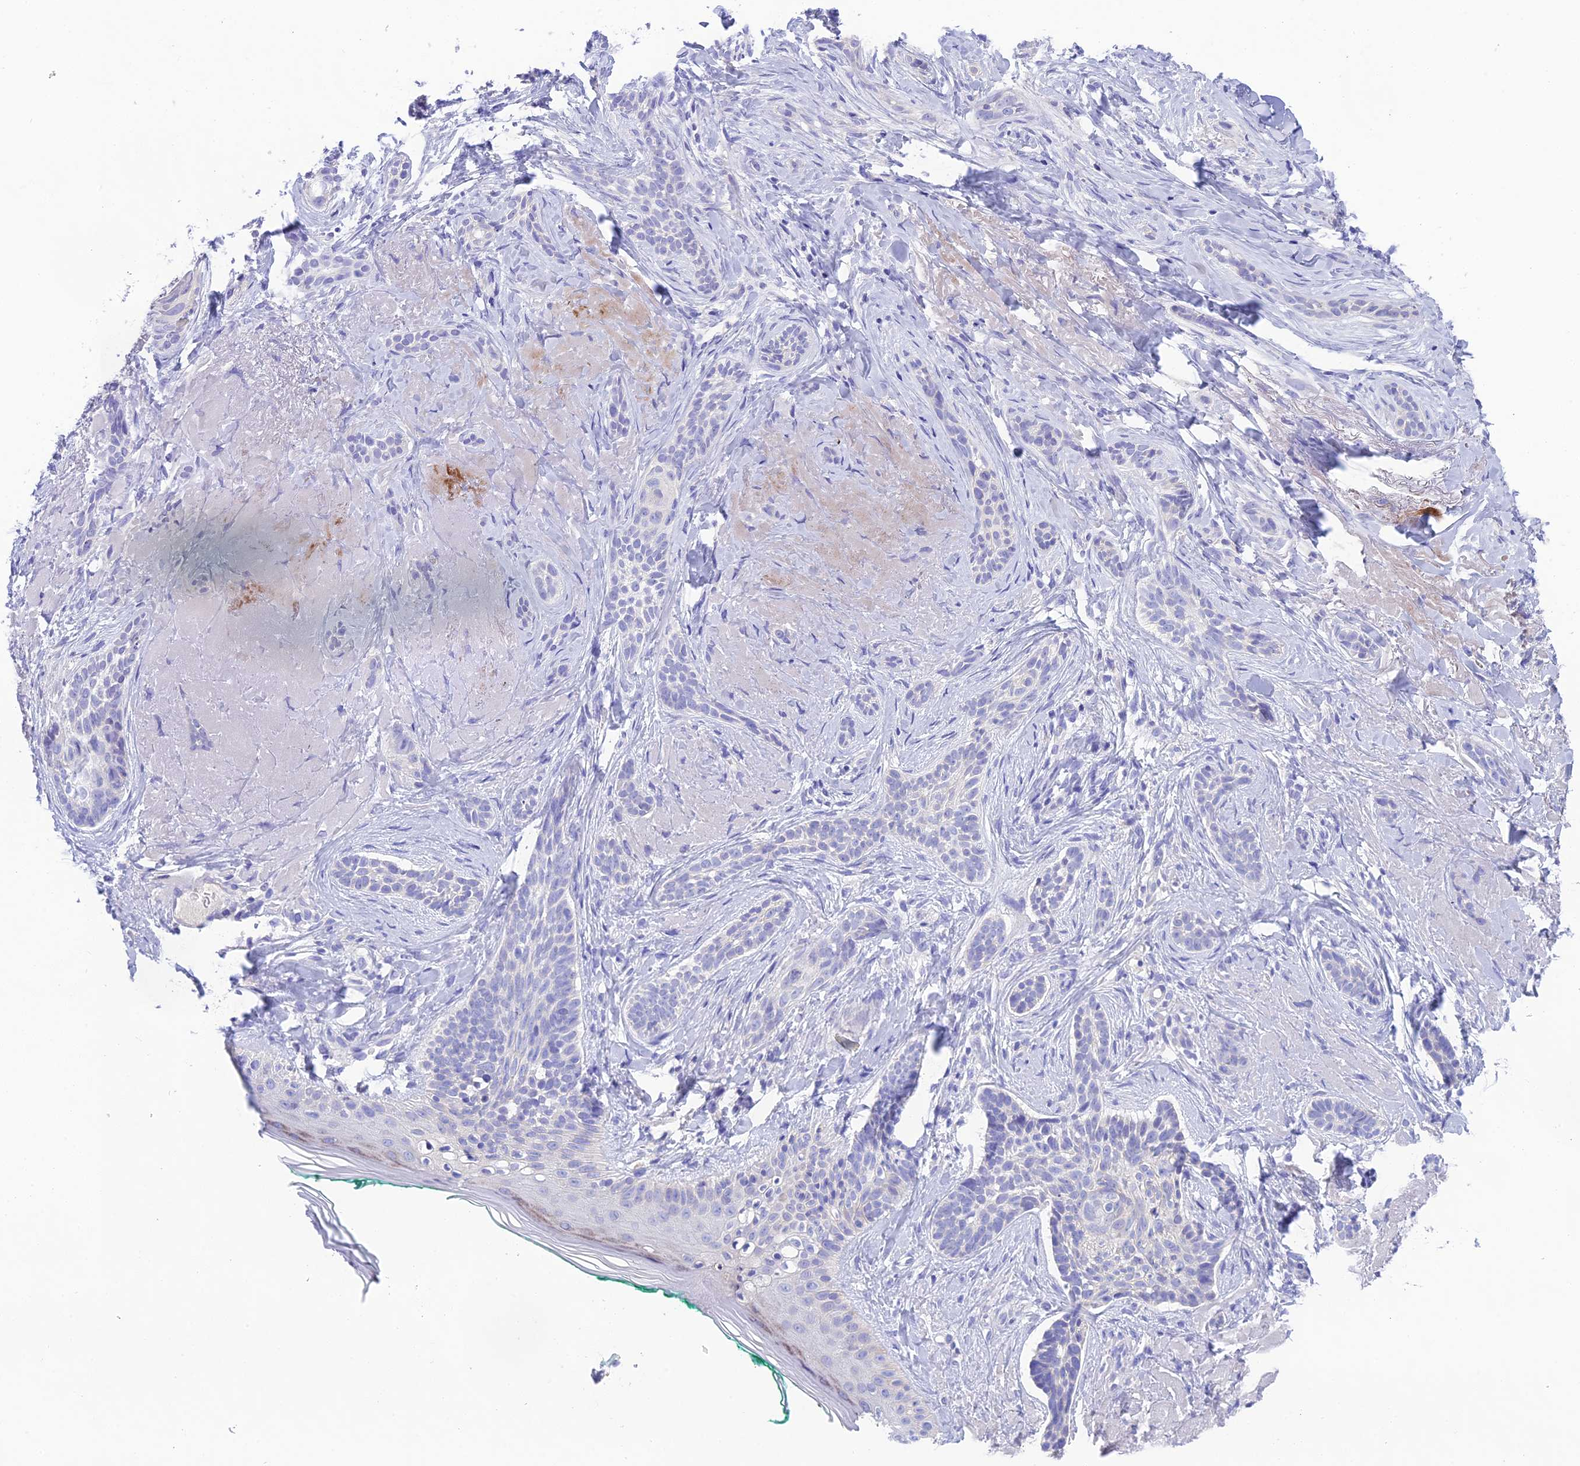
{"staining": {"intensity": "negative", "quantity": "none", "location": "none"}, "tissue": "skin cancer", "cell_type": "Tumor cells", "image_type": "cancer", "snomed": [{"axis": "morphology", "description": "Basal cell carcinoma"}, {"axis": "topography", "description": "Skin"}], "caption": "Immunohistochemical staining of human skin basal cell carcinoma shows no significant positivity in tumor cells.", "gene": "KIAA0408", "patient": {"sex": "male", "age": 71}}